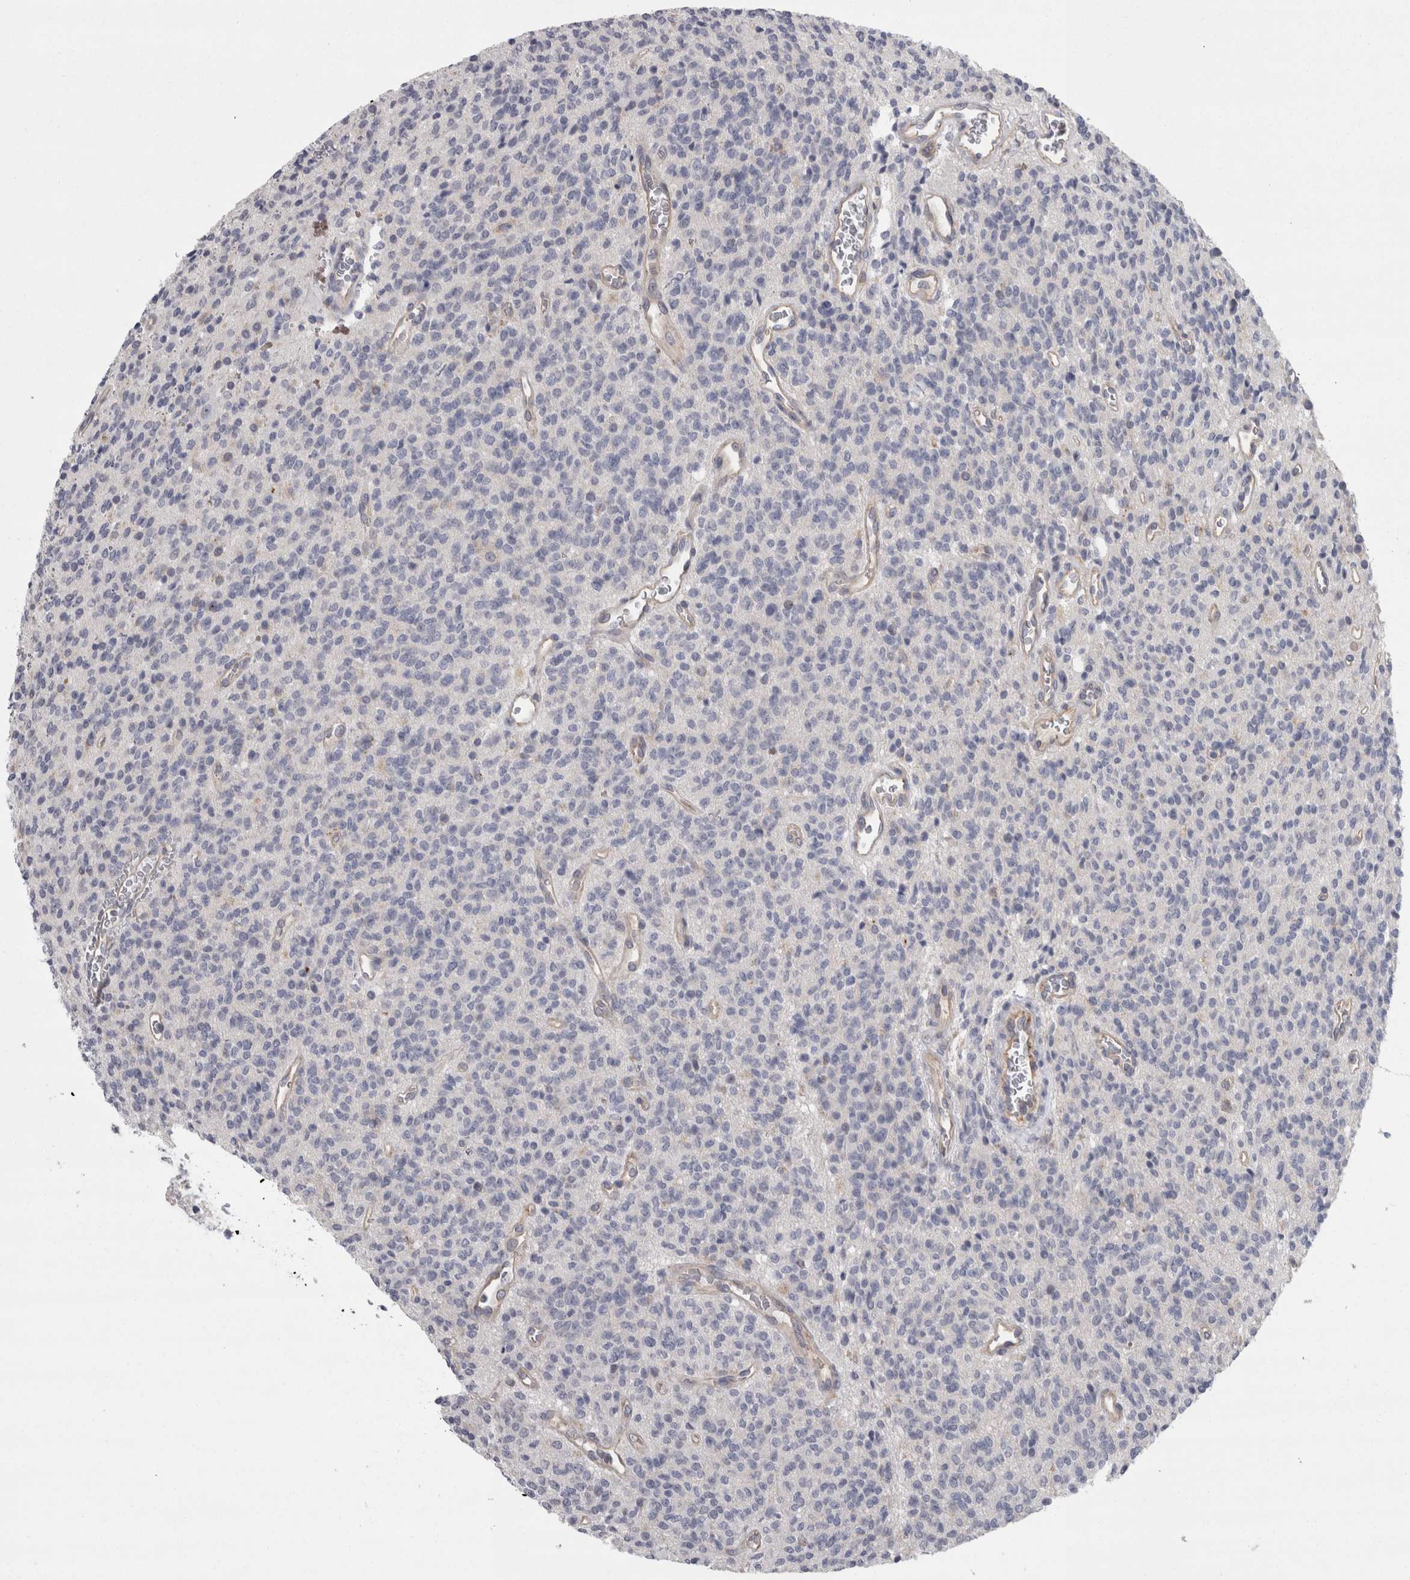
{"staining": {"intensity": "negative", "quantity": "none", "location": "none"}, "tissue": "glioma", "cell_type": "Tumor cells", "image_type": "cancer", "snomed": [{"axis": "morphology", "description": "Glioma, malignant, High grade"}, {"axis": "topography", "description": "Brain"}], "caption": "Tumor cells are negative for brown protein staining in glioma. (Stains: DAB immunohistochemistry (IHC) with hematoxylin counter stain, Microscopy: brightfield microscopy at high magnification).", "gene": "LYZL6", "patient": {"sex": "male", "age": 34}}